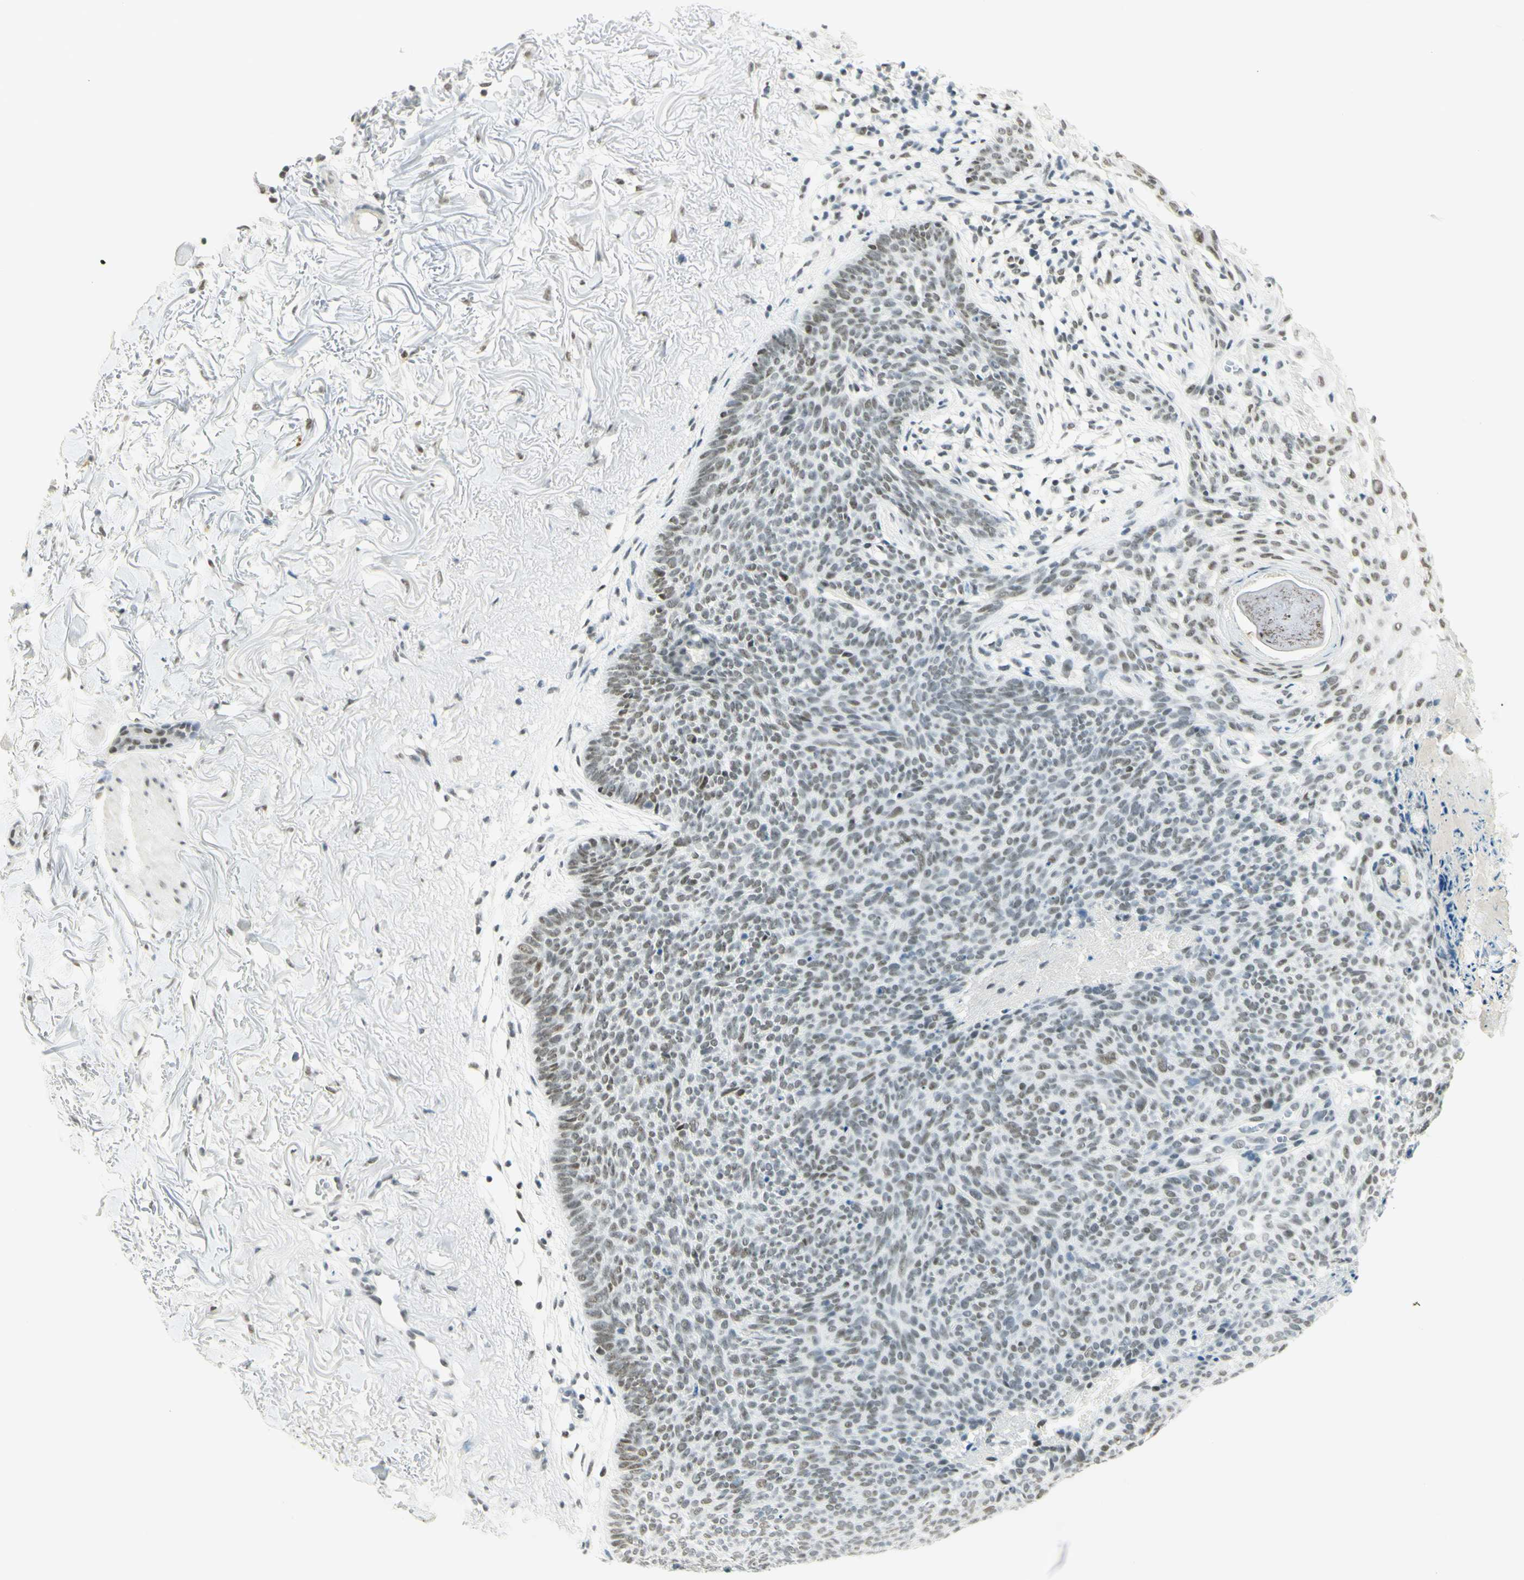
{"staining": {"intensity": "weak", "quantity": ">75%", "location": "nuclear"}, "tissue": "skin cancer", "cell_type": "Tumor cells", "image_type": "cancer", "snomed": [{"axis": "morphology", "description": "Normal tissue, NOS"}, {"axis": "morphology", "description": "Basal cell carcinoma"}, {"axis": "topography", "description": "Skin"}], "caption": "Immunohistochemistry (DAB) staining of skin basal cell carcinoma shows weak nuclear protein positivity in about >75% of tumor cells.", "gene": "PMS2", "patient": {"sex": "female", "age": 70}}